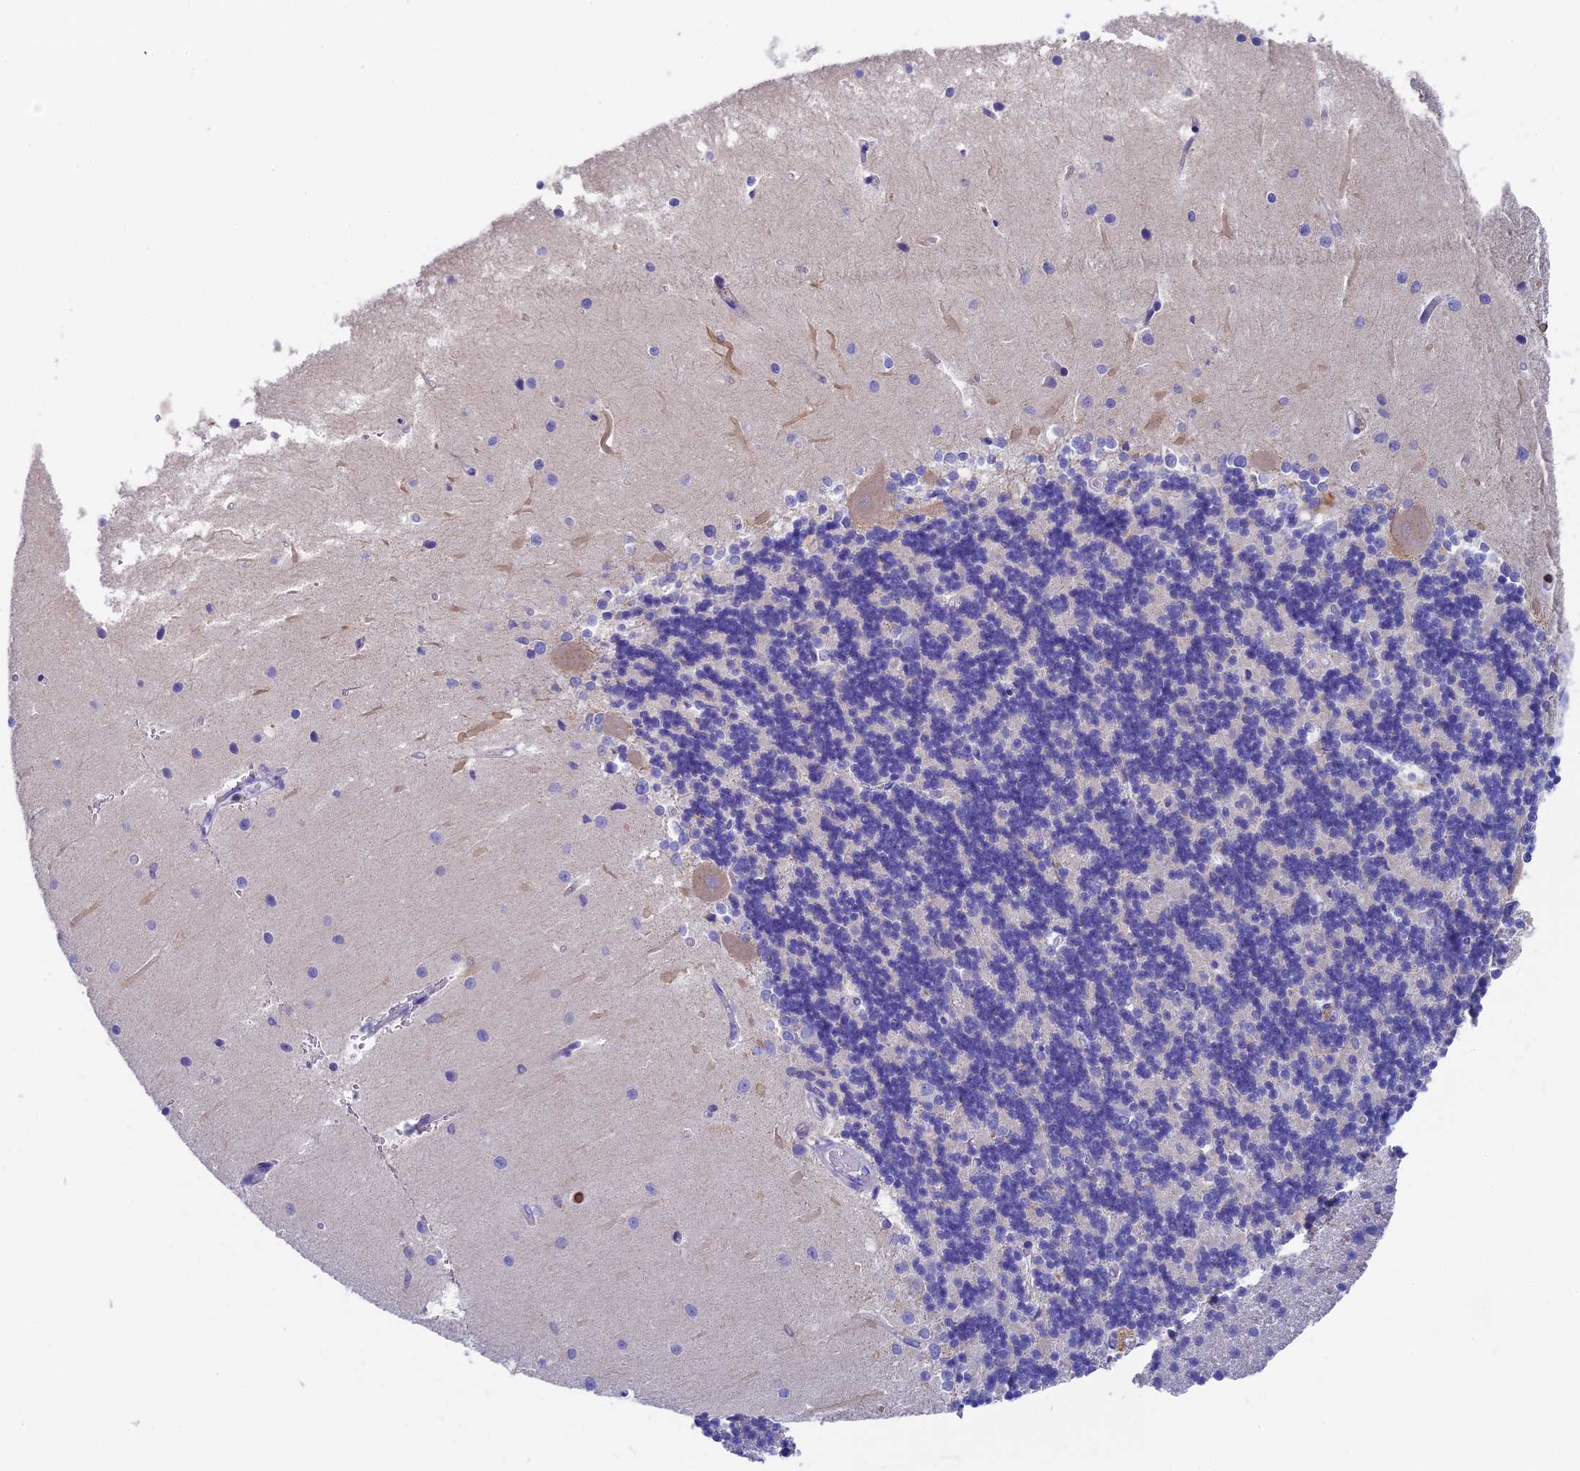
{"staining": {"intensity": "negative", "quantity": "none", "location": "none"}, "tissue": "cerebellum", "cell_type": "Cells in granular layer", "image_type": "normal", "snomed": [{"axis": "morphology", "description": "Normal tissue, NOS"}, {"axis": "topography", "description": "Cerebellum"}], "caption": "Human cerebellum stained for a protein using immunohistochemistry shows no positivity in cells in granular layer.", "gene": "ADAT1", "patient": {"sex": "male", "age": 37}}